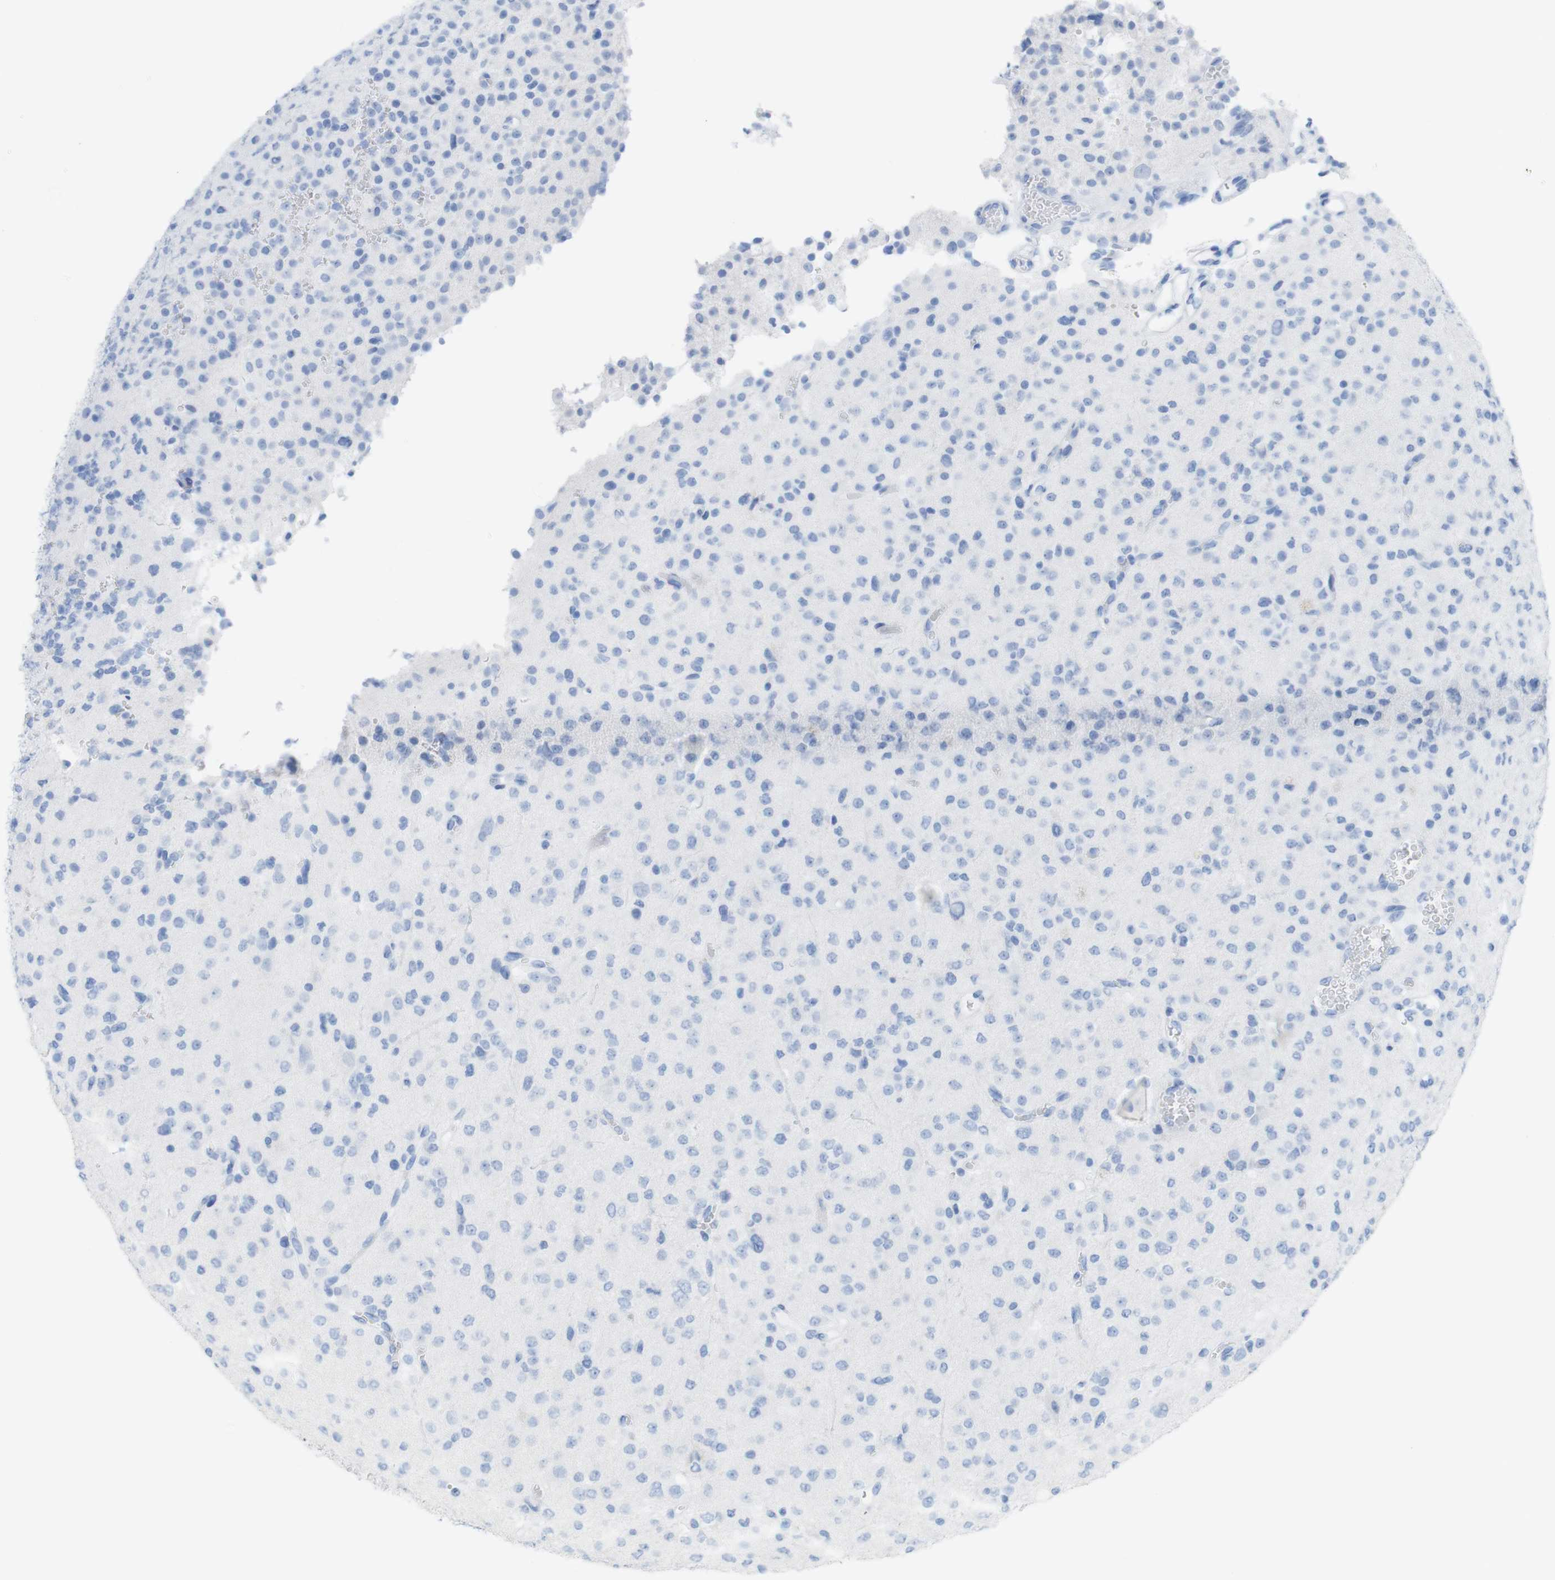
{"staining": {"intensity": "negative", "quantity": "none", "location": "none"}, "tissue": "glioma", "cell_type": "Tumor cells", "image_type": "cancer", "snomed": [{"axis": "morphology", "description": "Glioma, malignant, Low grade"}, {"axis": "topography", "description": "Brain"}], "caption": "A micrograph of glioma stained for a protein displays no brown staining in tumor cells.", "gene": "MYH7", "patient": {"sex": "male", "age": 38}}